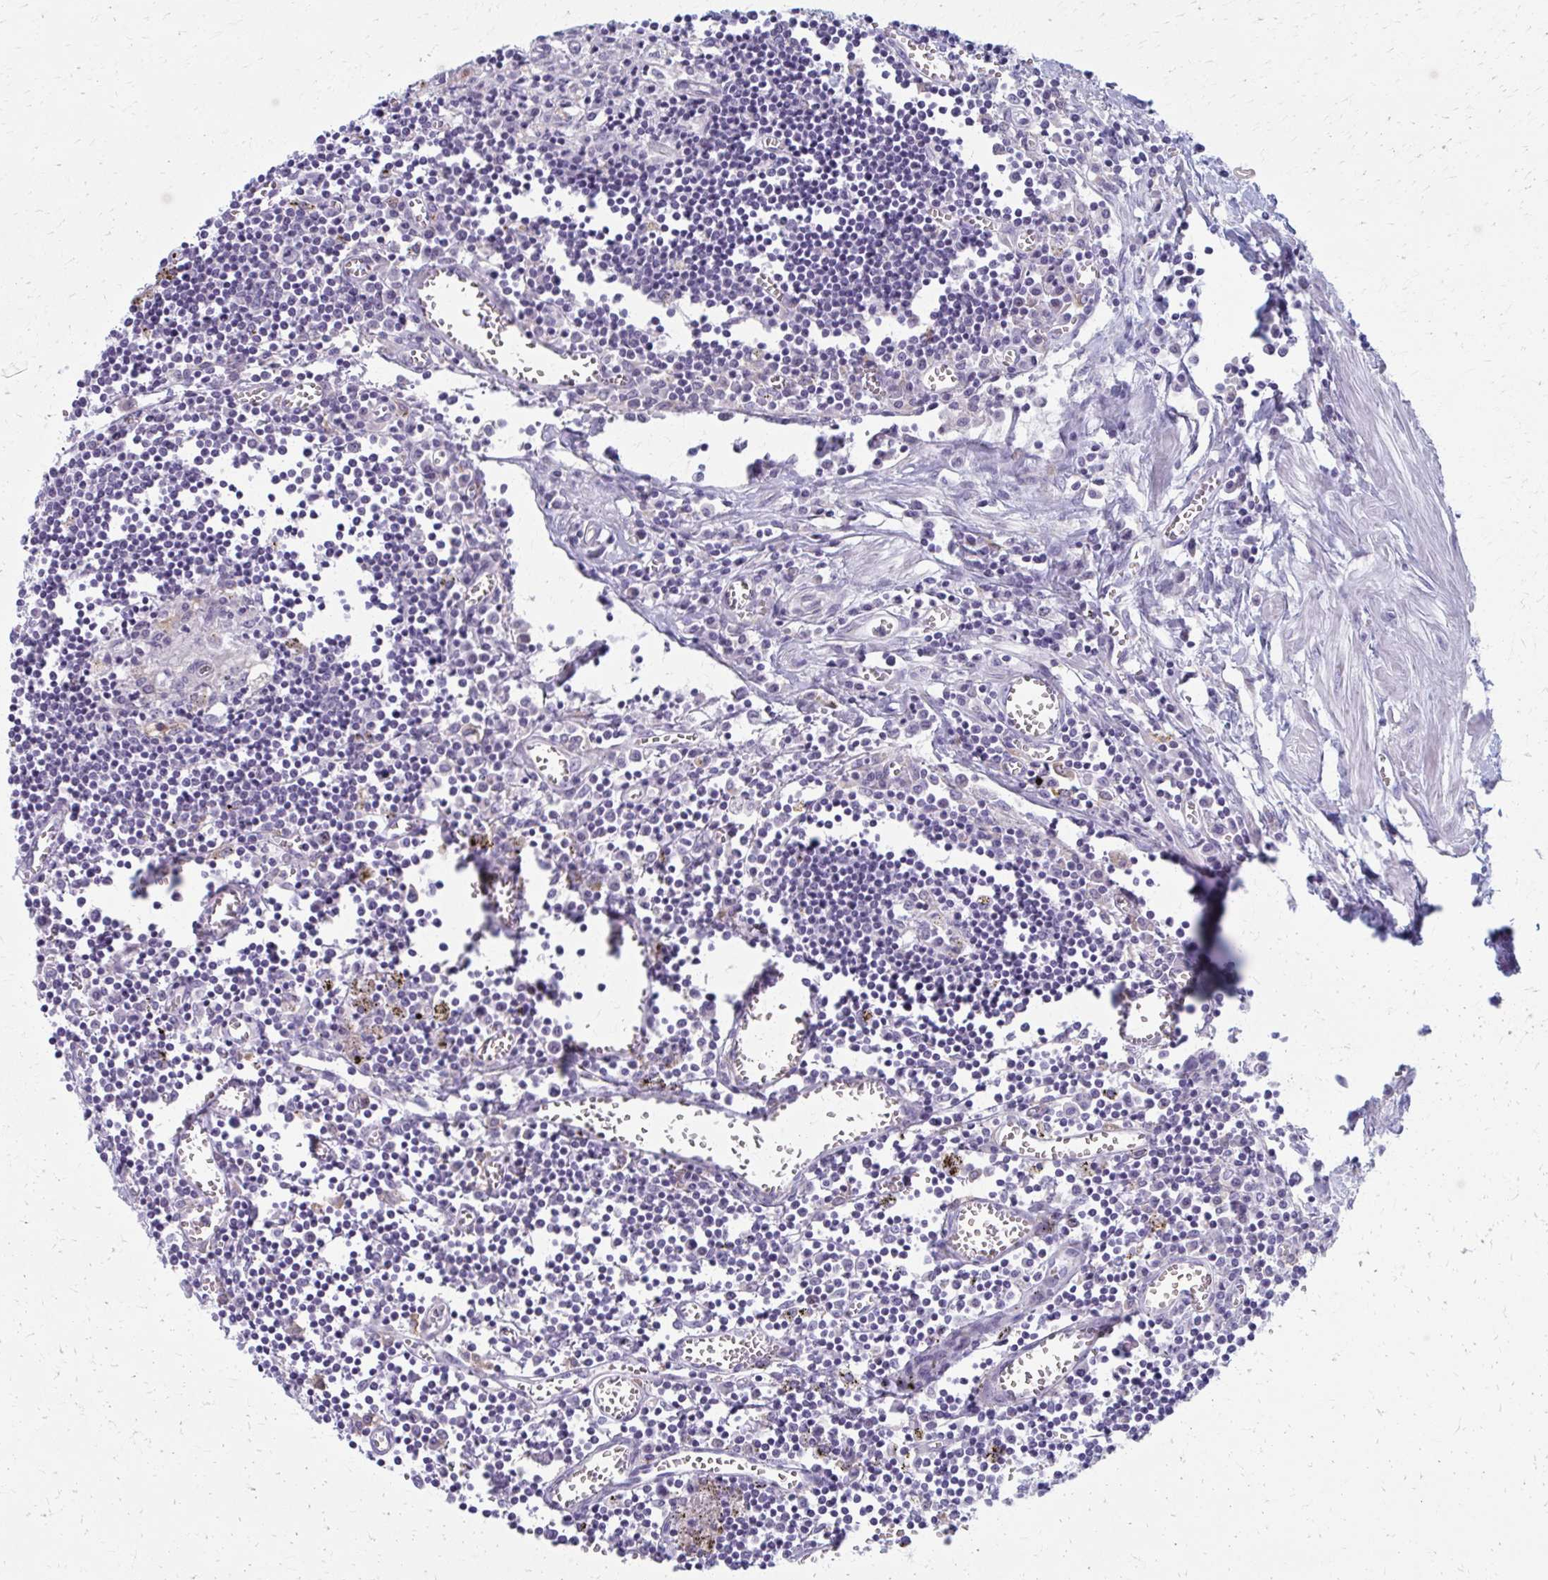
{"staining": {"intensity": "negative", "quantity": "none", "location": "none"}, "tissue": "lymph node", "cell_type": "Germinal center cells", "image_type": "normal", "snomed": [{"axis": "morphology", "description": "Normal tissue, NOS"}, {"axis": "topography", "description": "Lymph node"}], "caption": "There is no significant expression in germinal center cells of lymph node.", "gene": "SPATS2L", "patient": {"sex": "male", "age": 66}}